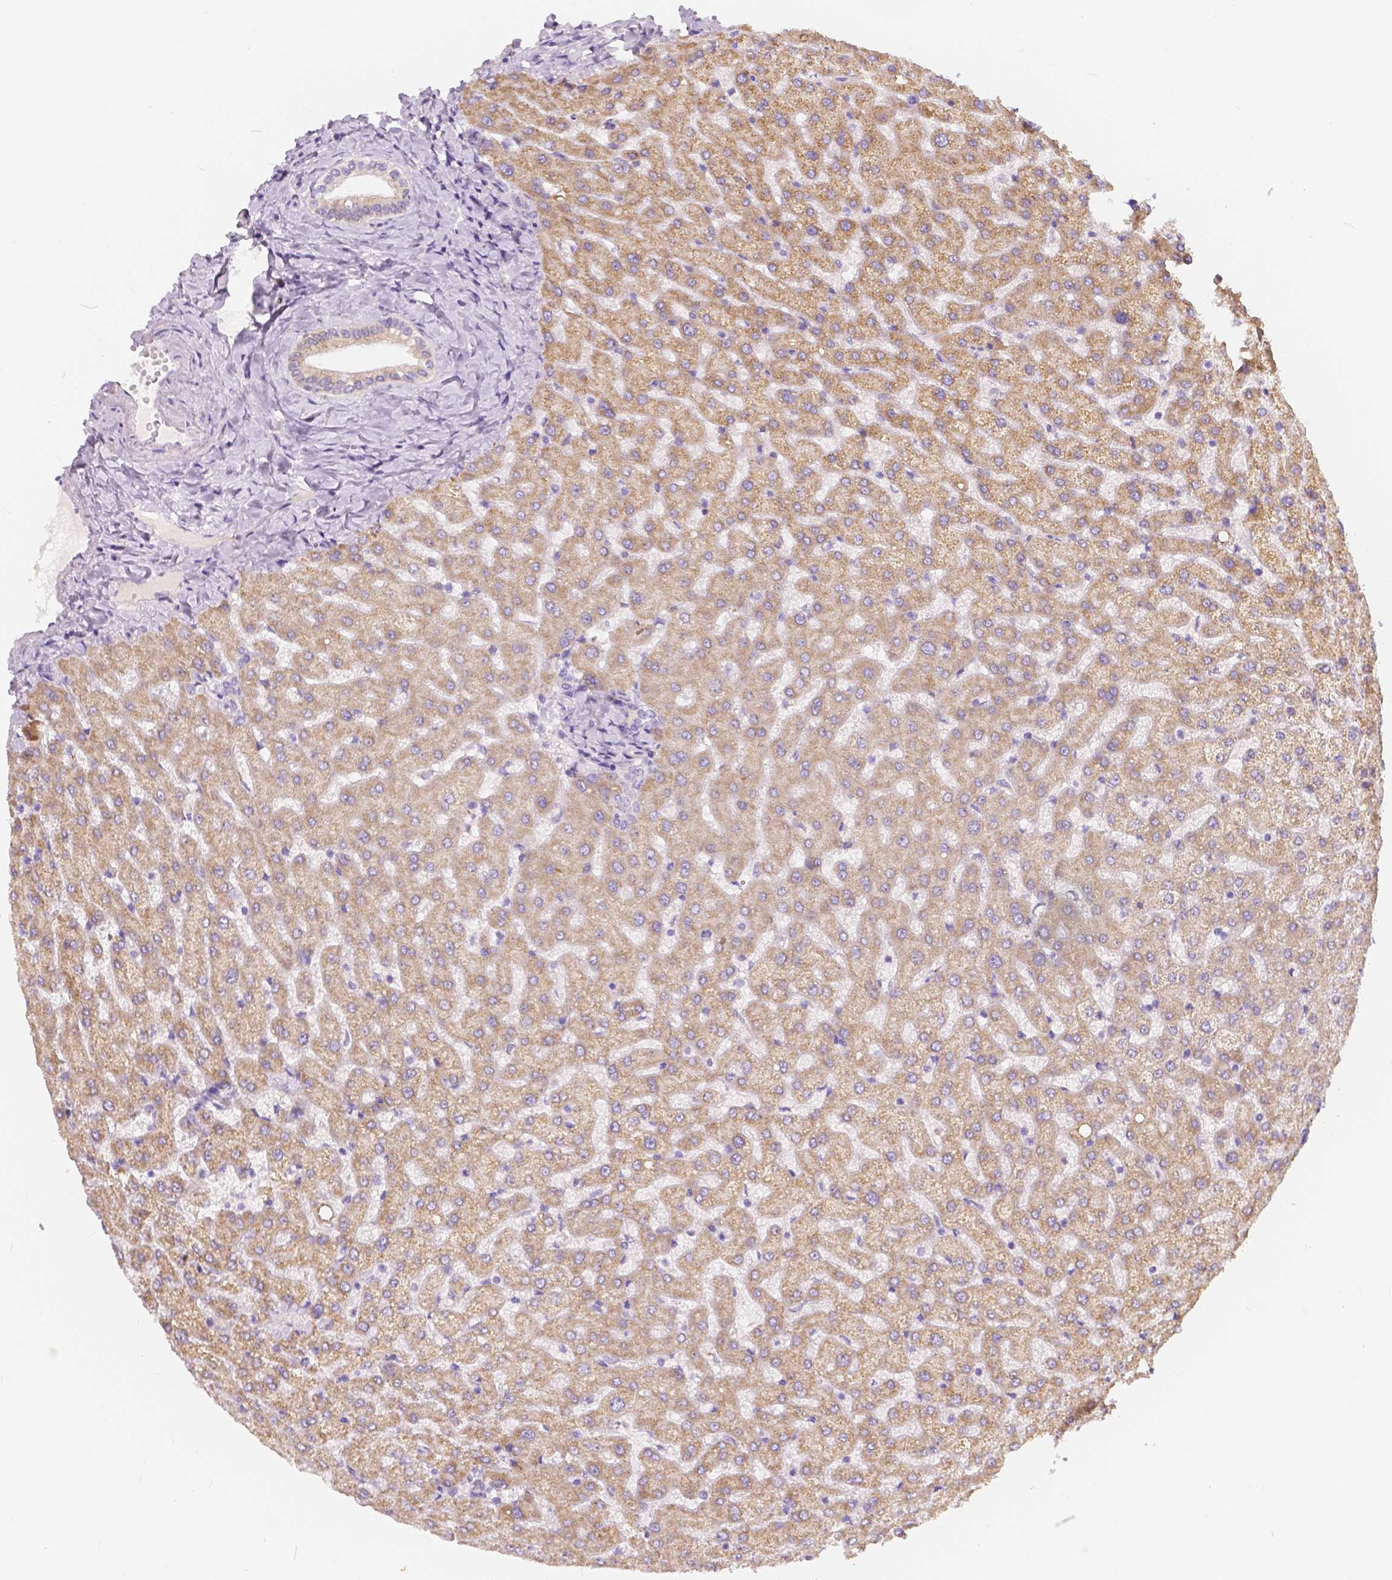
{"staining": {"intensity": "weak", "quantity": "25%-75%", "location": "cytoplasmic/membranous"}, "tissue": "liver", "cell_type": "Cholangiocytes", "image_type": "normal", "snomed": [{"axis": "morphology", "description": "Normal tissue, NOS"}, {"axis": "topography", "description": "Liver"}], "caption": "The micrograph demonstrates immunohistochemical staining of benign liver. There is weak cytoplasmic/membranous positivity is identified in approximately 25%-75% of cholangiocytes.", "gene": "RNF186", "patient": {"sex": "female", "age": 50}}